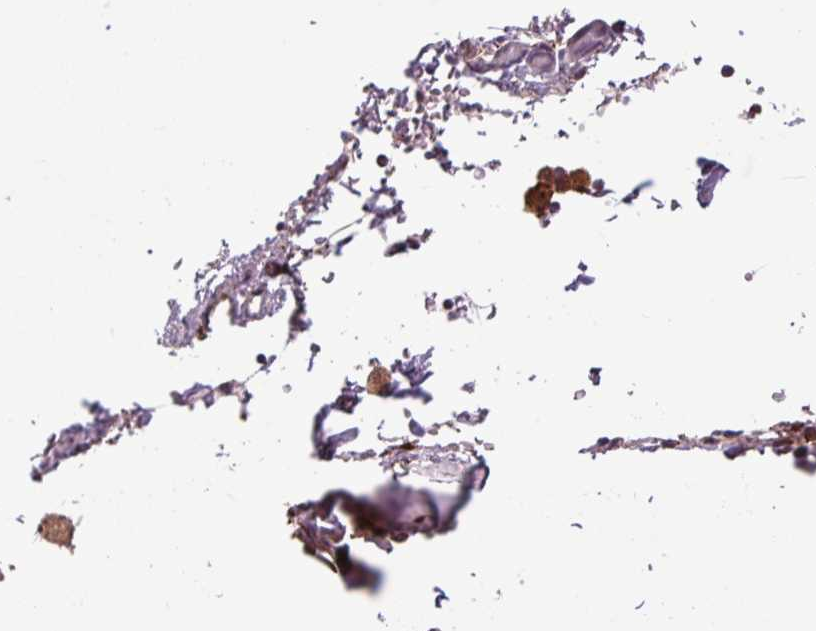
{"staining": {"intensity": "moderate", "quantity": "<25%", "location": "cytoplasmic/membranous"}, "tissue": "adipose tissue", "cell_type": "Adipocytes", "image_type": "normal", "snomed": [{"axis": "morphology", "description": "Normal tissue, NOS"}, {"axis": "morphology", "description": "Degeneration, NOS"}, {"axis": "topography", "description": "Cartilage tissue"}, {"axis": "topography", "description": "Lung"}], "caption": "Unremarkable adipose tissue was stained to show a protein in brown. There is low levels of moderate cytoplasmic/membranous positivity in approximately <25% of adipocytes.", "gene": "SGF29", "patient": {"sex": "female", "age": 61}}